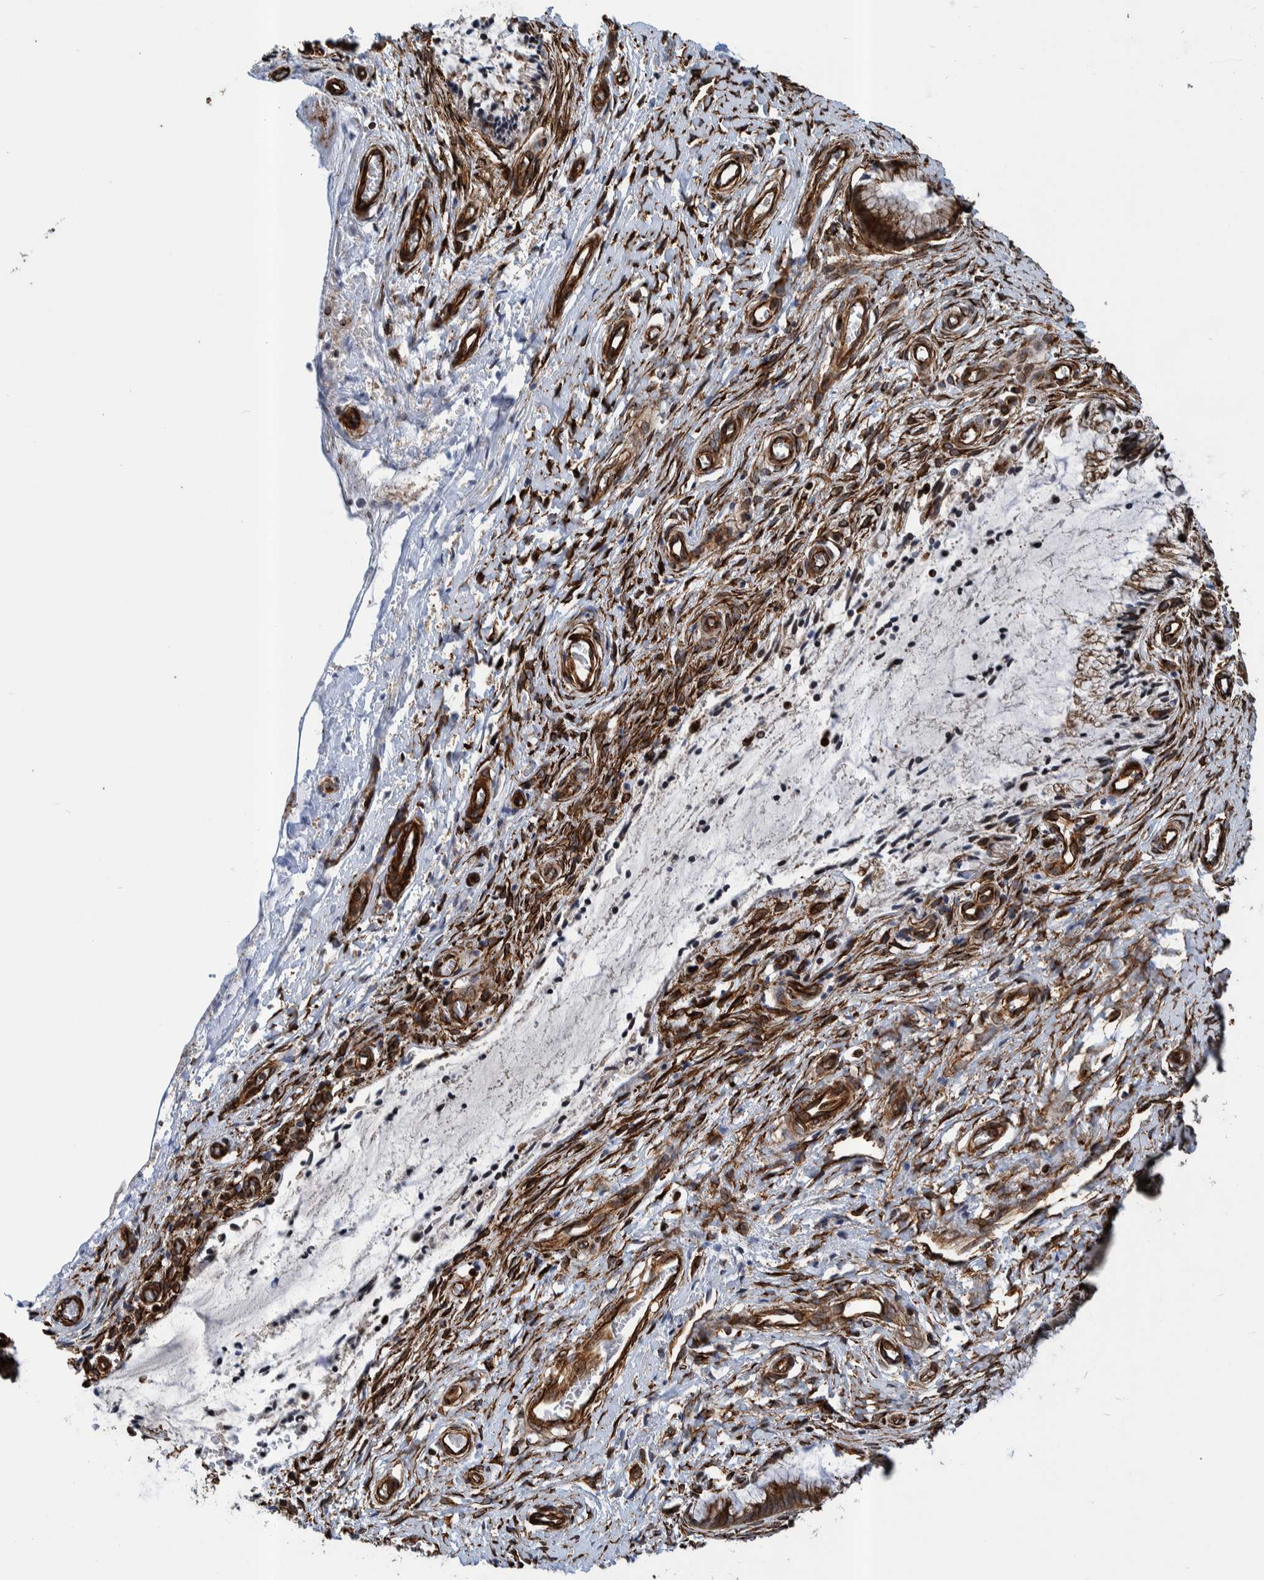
{"staining": {"intensity": "moderate", "quantity": ">75%", "location": "cytoplasmic/membranous"}, "tissue": "cervix", "cell_type": "Glandular cells", "image_type": "normal", "snomed": [{"axis": "morphology", "description": "Normal tissue, NOS"}, {"axis": "topography", "description": "Cervix"}], "caption": "This is a photomicrograph of immunohistochemistry (IHC) staining of normal cervix, which shows moderate expression in the cytoplasmic/membranous of glandular cells.", "gene": "CCDC57", "patient": {"sex": "female", "age": 55}}